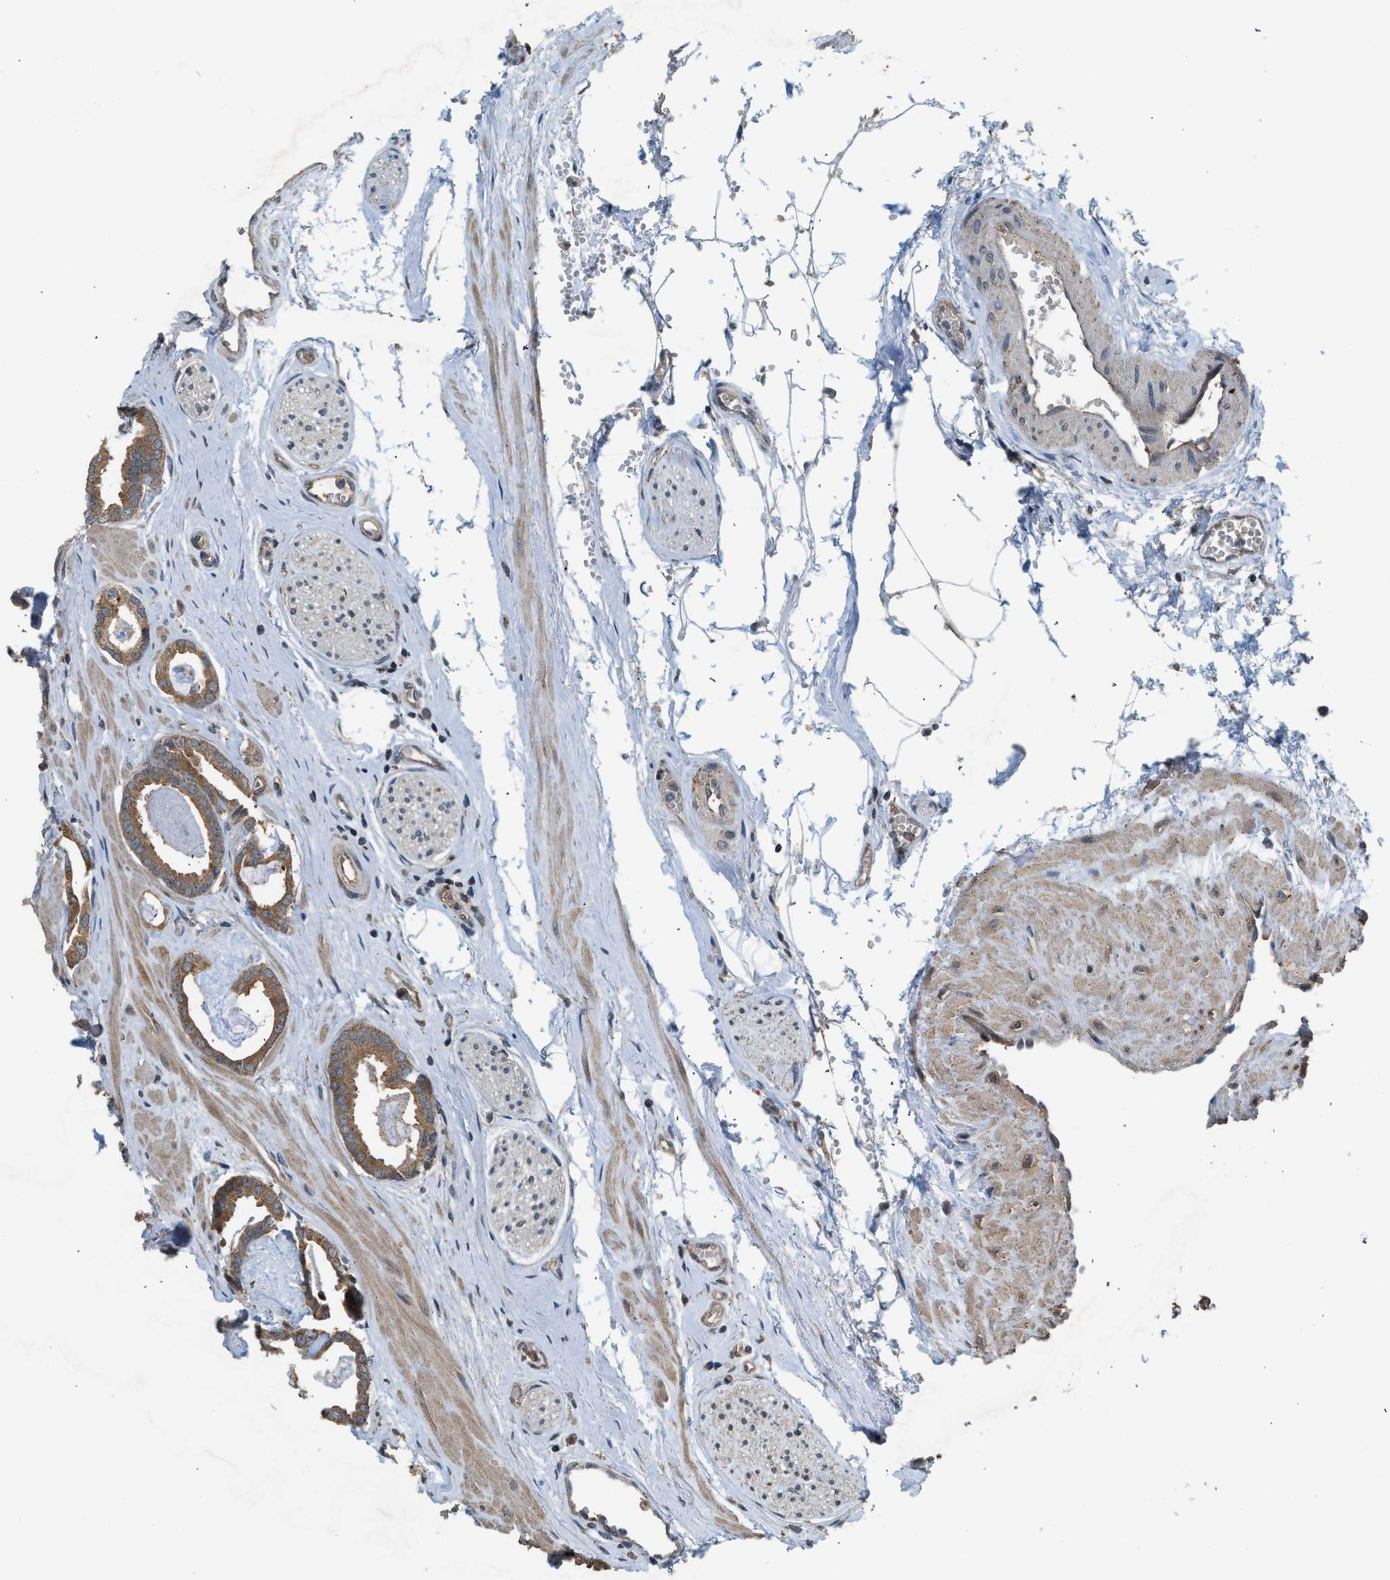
{"staining": {"intensity": "moderate", "quantity": ">75%", "location": "cytoplasmic/membranous"}, "tissue": "prostate cancer", "cell_type": "Tumor cells", "image_type": "cancer", "snomed": [{"axis": "morphology", "description": "Adenocarcinoma, Low grade"}, {"axis": "topography", "description": "Prostate"}], "caption": "Low-grade adenocarcinoma (prostate) was stained to show a protein in brown. There is medium levels of moderate cytoplasmic/membranous staining in about >75% of tumor cells.", "gene": "HIP1R", "patient": {"sex": "male", "age": 53}}